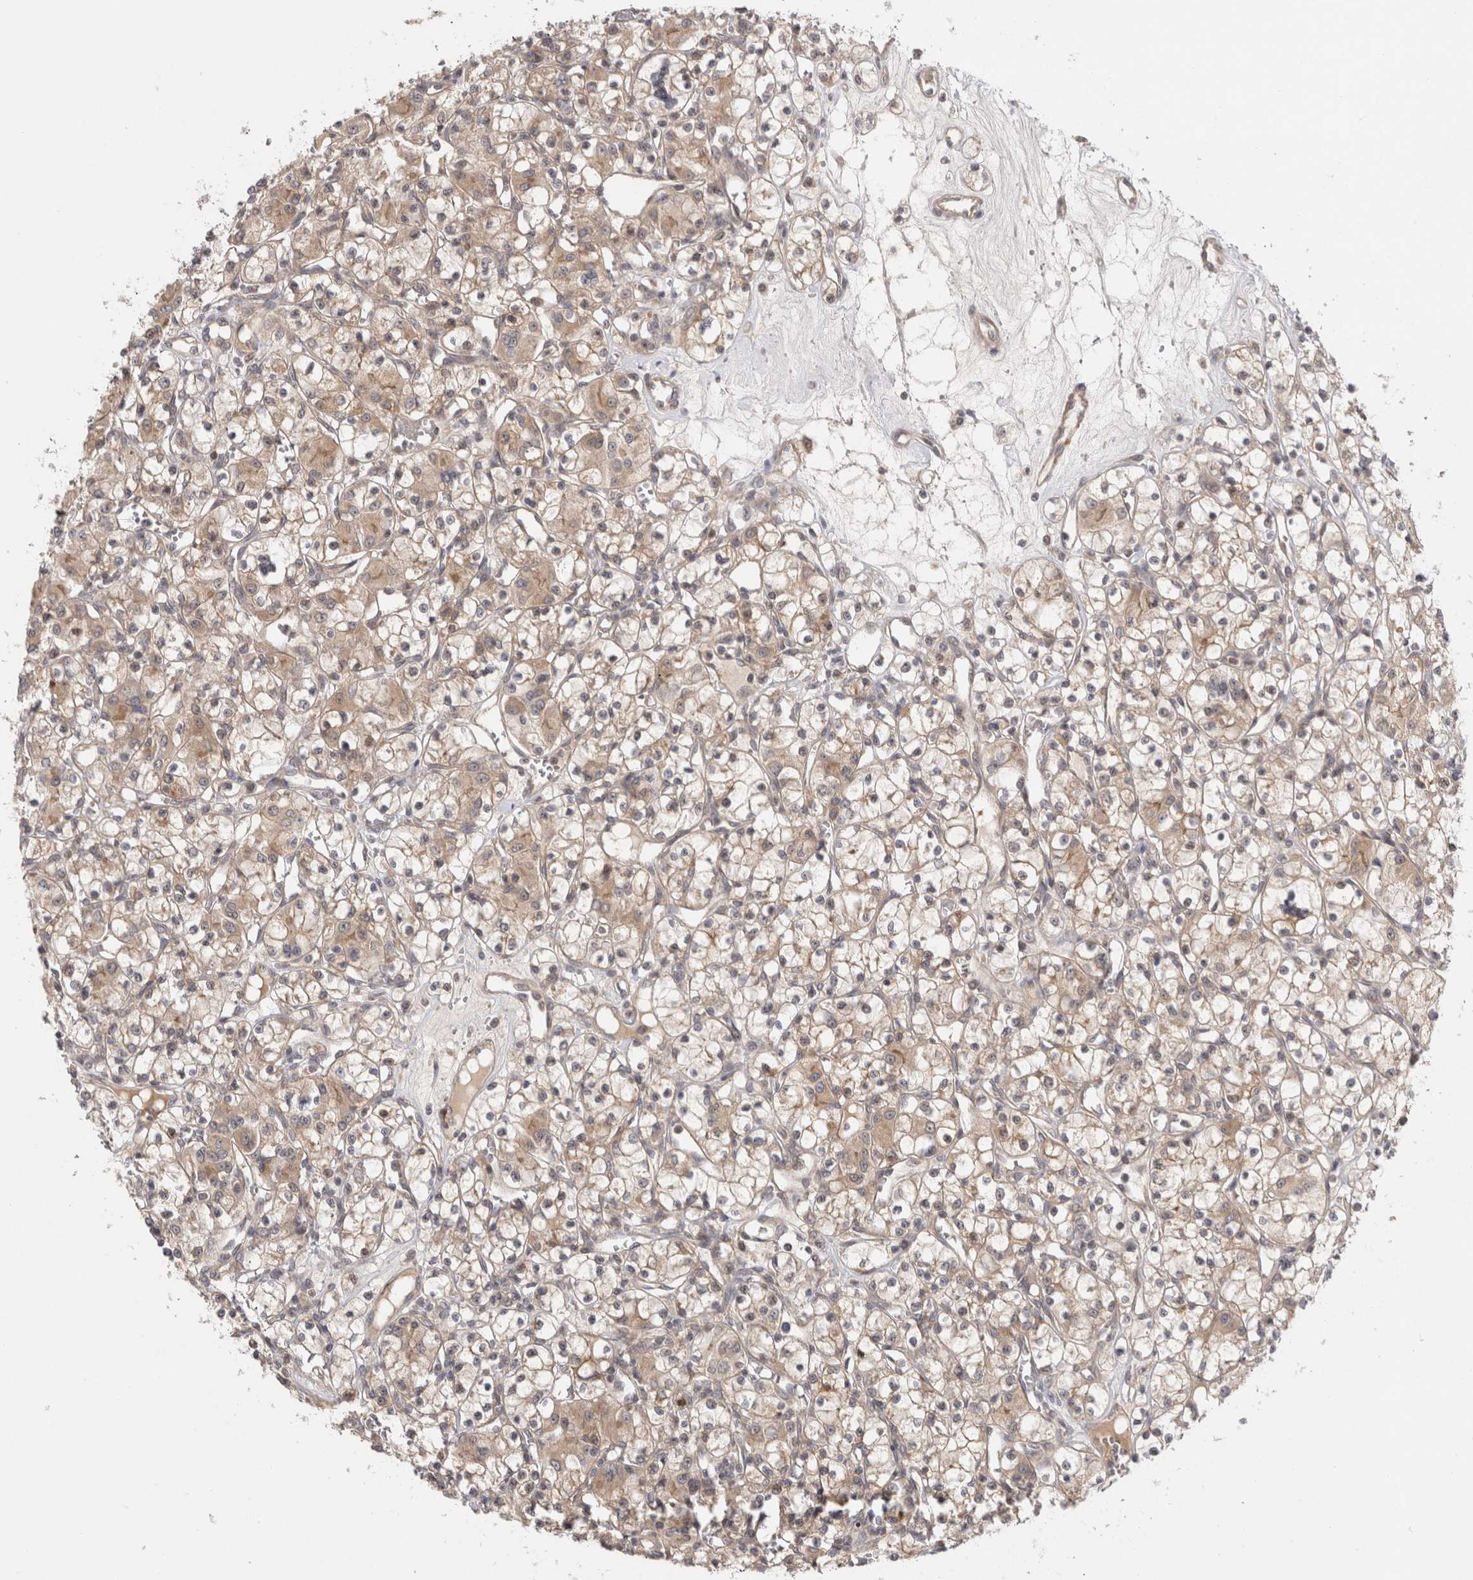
{"staining": {"intensity": "weak", "quantity": "25%-75%", "location": "cytoplasmic/membranous"}, "tissue": "renal cancer", "cell_type": "Tumor cells", "image_type": "cancer", "snomed": [{"axis": "morphology", "description": "Adenocarcinoma, NOS"}, {"axis": "topography", "description": "Kidney"}], "caption": "Tumor cells display weak cytoplasmic/membranous positivity in approximately 25%-75% of cells in renal cancer (adenocarcinoma). The staining was performed using DAB (3,3'-diaminobenzidine) to visualize the protein expression in brown, while the nuclei were stained in blue with hematoxylin (Magnification: 20x).", "gene": "ZNF318", "patient": {"sex": "female", "age": 59}}